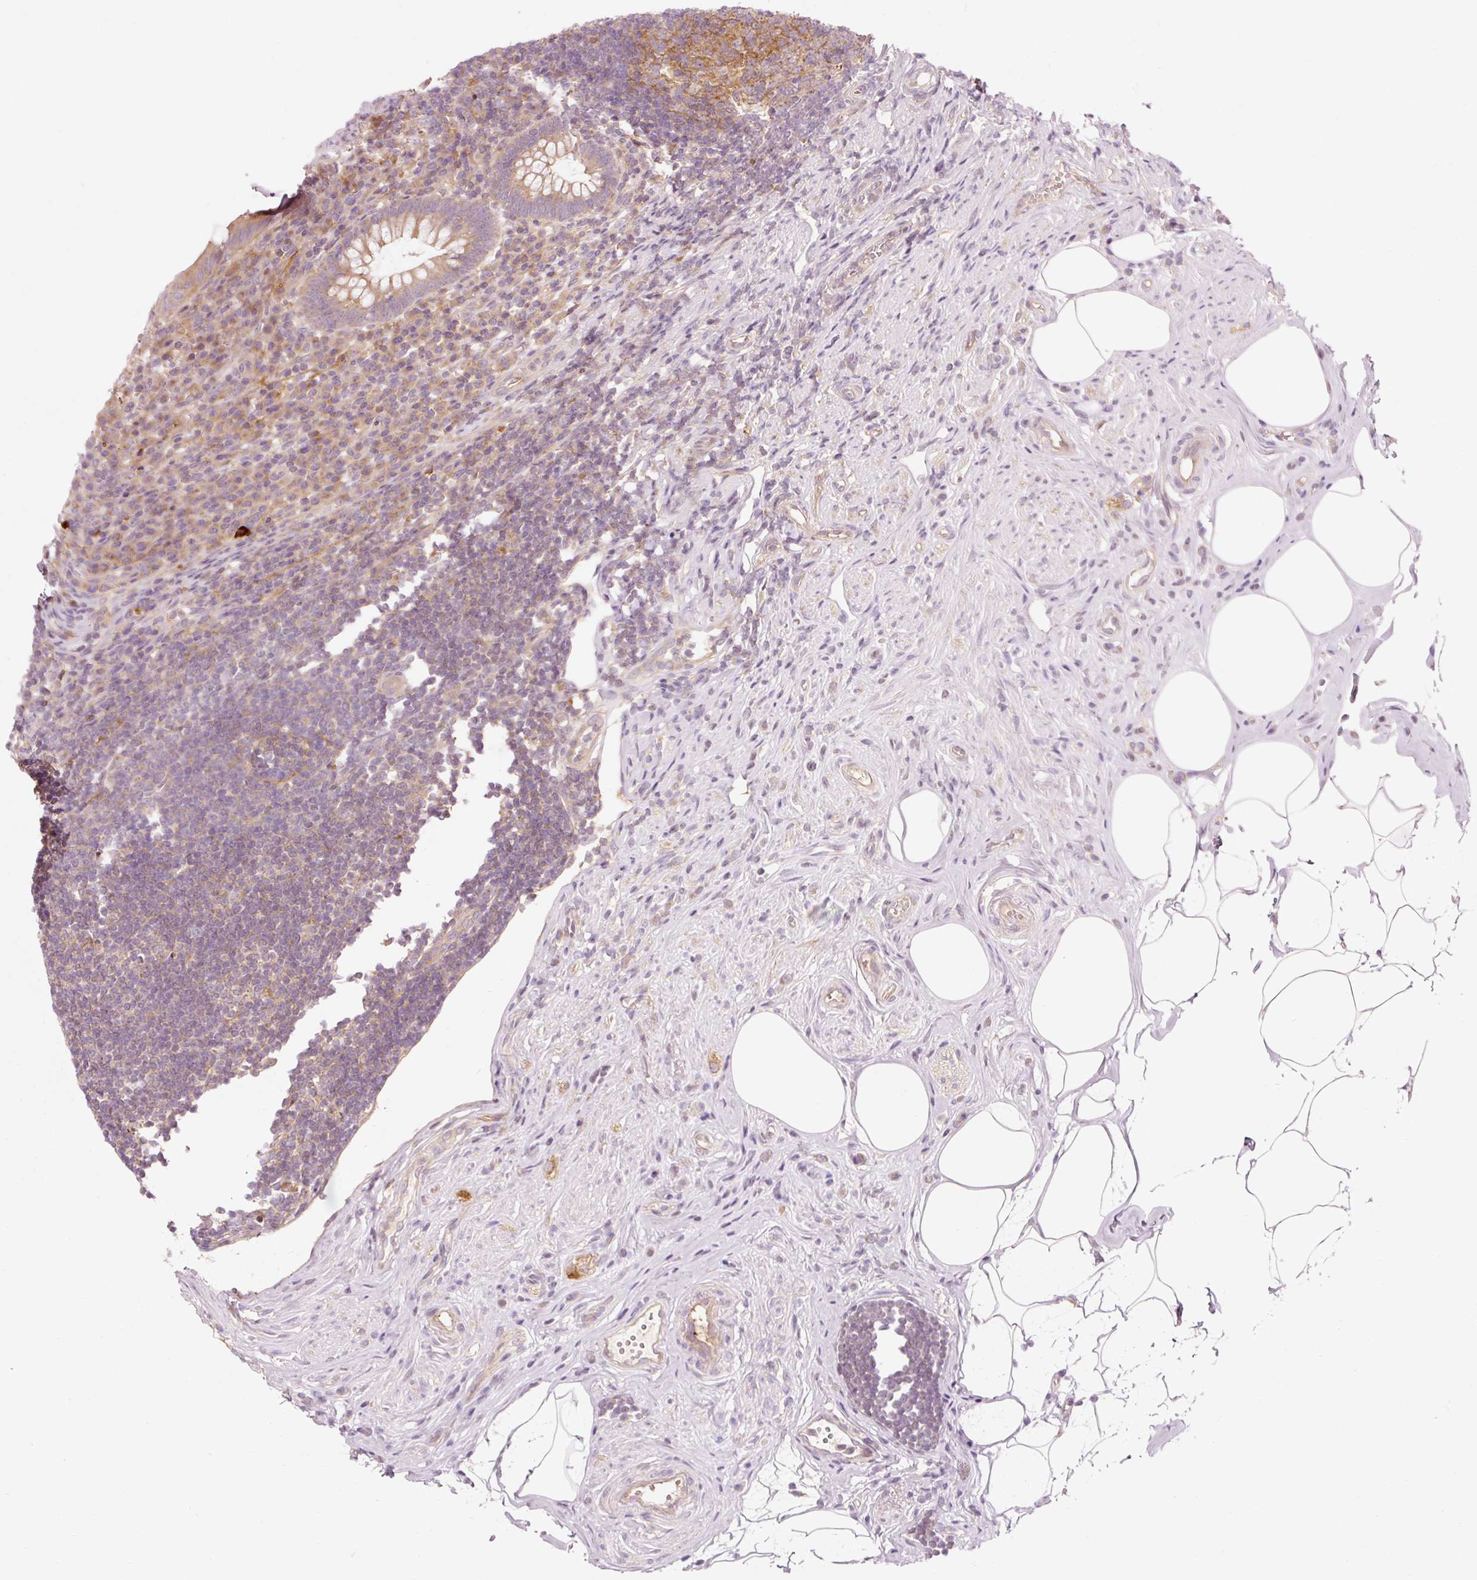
{"staining": {"intensity": "moderate", "quantity": ">75%", "location": "cytoplasmic/membranous"}, "tissue": "appendix", "cell_type": "Glandular cells", "image_type": "normal", "snomed": [{"axis": "morphology", "description": "Normal tissue, NOS"}, {"axis": "topography", "description": "Appendix"}], "caption": "Benign appendix displays moderate cytoplasmic/membranous expression in about >75% of glandular cells.", "gene": "NAPA", "patient": {"sex": "female", "age": 56}}